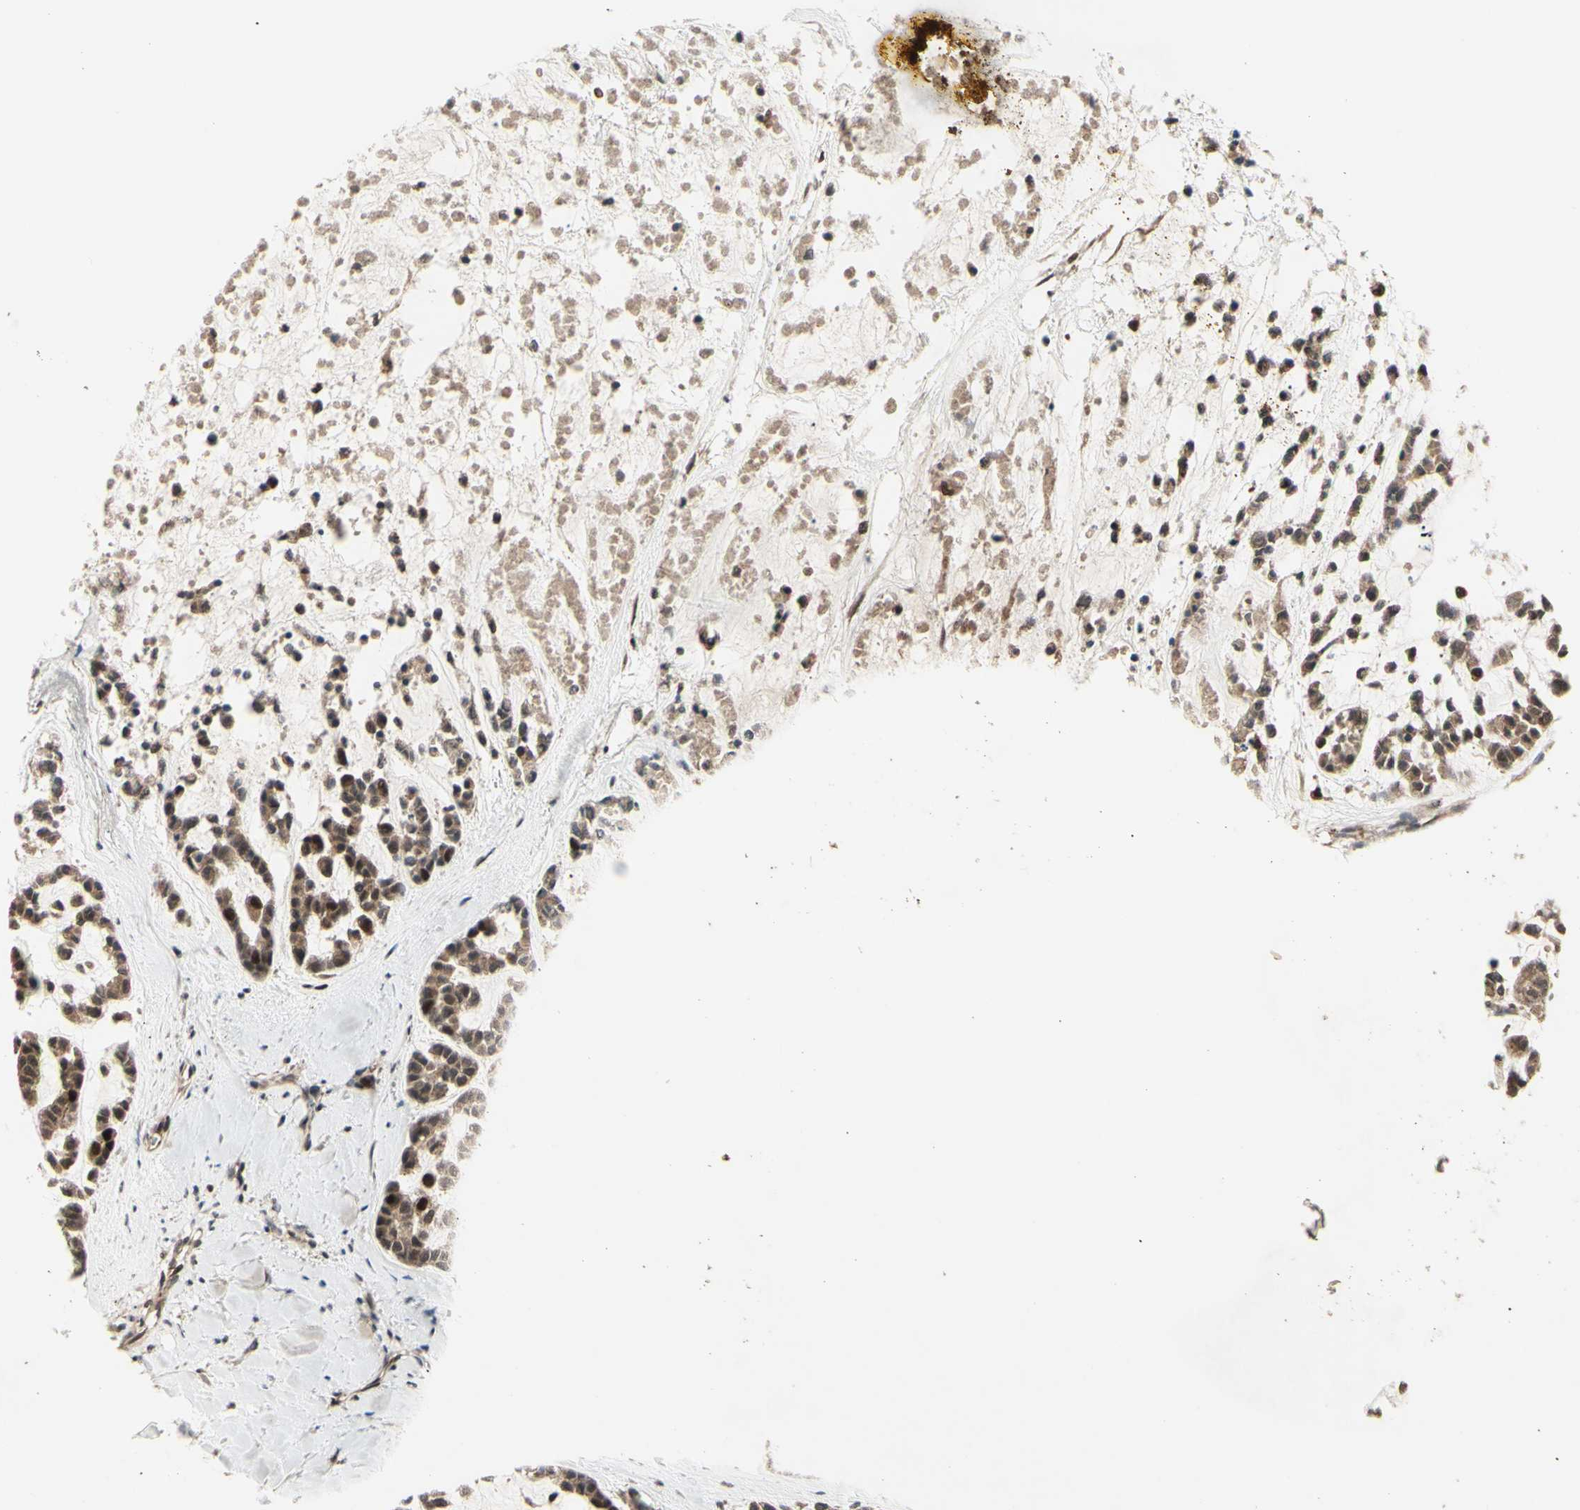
{"staining": {"intensity": "strong", "quantity": ">75%", "location": "cytoplasmic/membranous,nuclear"}, "tissue": "head and neck cancer", "cell_type": "Tumor cells", "image_type": "cancer", "snomed": [{"axis": "morphology", "description": "Adenocarcinoma, NOS"}, {"axis": "morphology", "description": "Adenoma, NOS"}, {"axis": "topography", "description": "Head-Neck"}], "caption": "This micrograph shows immunohistochemistry (IHC) staining of human head and neck cancer, with high strong cytoplasmic/membranous and nuclear positivity in approximately >75% of tumor cells.", "gene": "MLF2", "patient": {"sex": "female", "age": 55}}